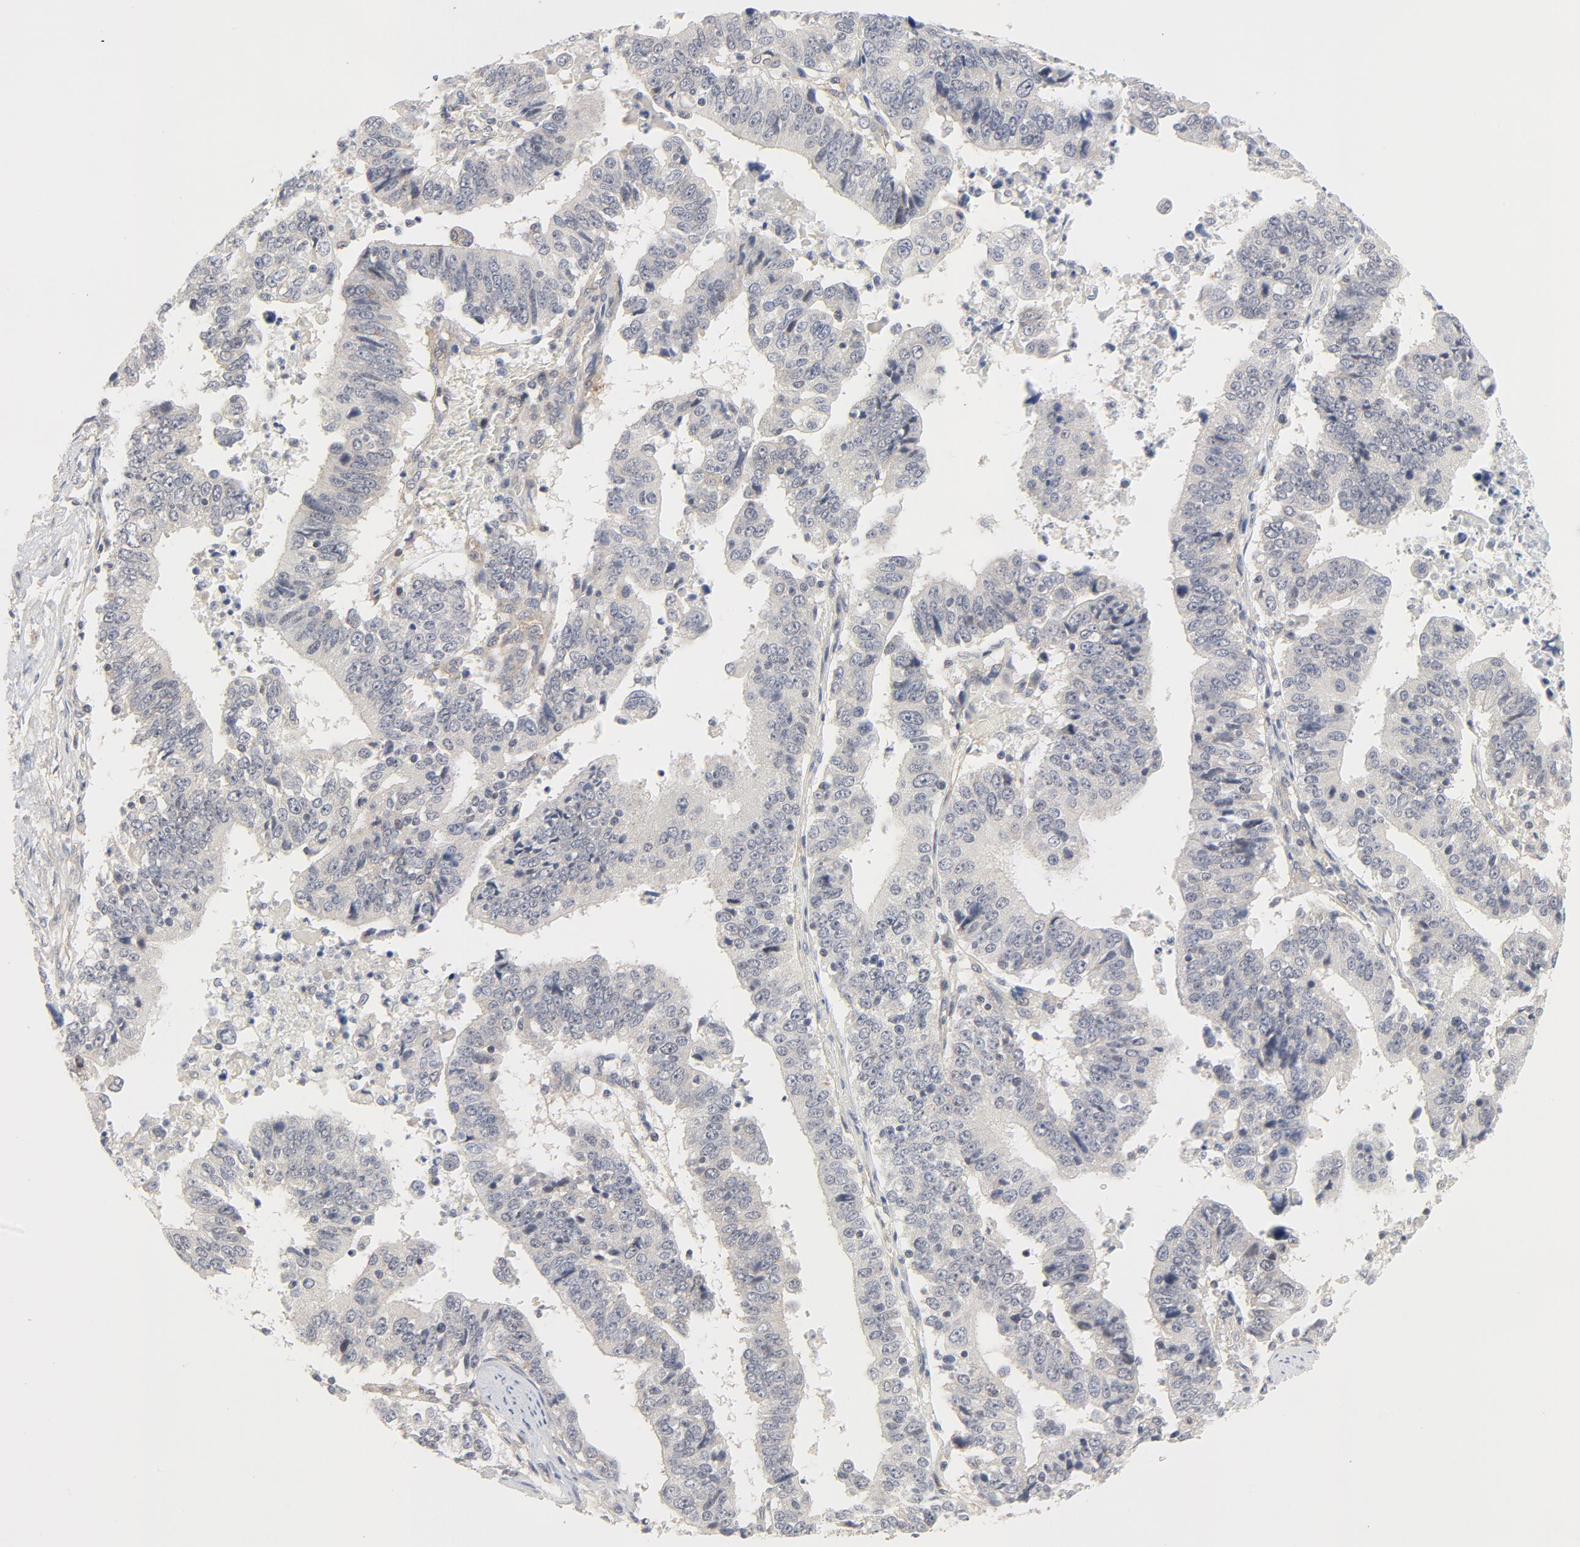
{"staining": {"intensity": "weak", "quantity": "25%-75%", "location": "cytoplasmic/membranous"}, "tissue": "stomach cancer", "cell_type": "Tumor cells", "image_type": "cancer", "snomed": [{"axis": "morphology", "description": "Adenocarcinoma, NOS"}, {"axis": "topography", "description": "Stomach, upper"}], "caption": "Protein expression analysis of adenocarcinoma (stomach) demonstrates weak cytoplasmic/membranous staining in approximately 25%-75% of tumor cells. (DAB (3,3'-diaminobenzidine) IHC with brightfield microscopy, high magnification).", "gene": "MAP2K7", "patient": {"sex": "female", "age": 50}}